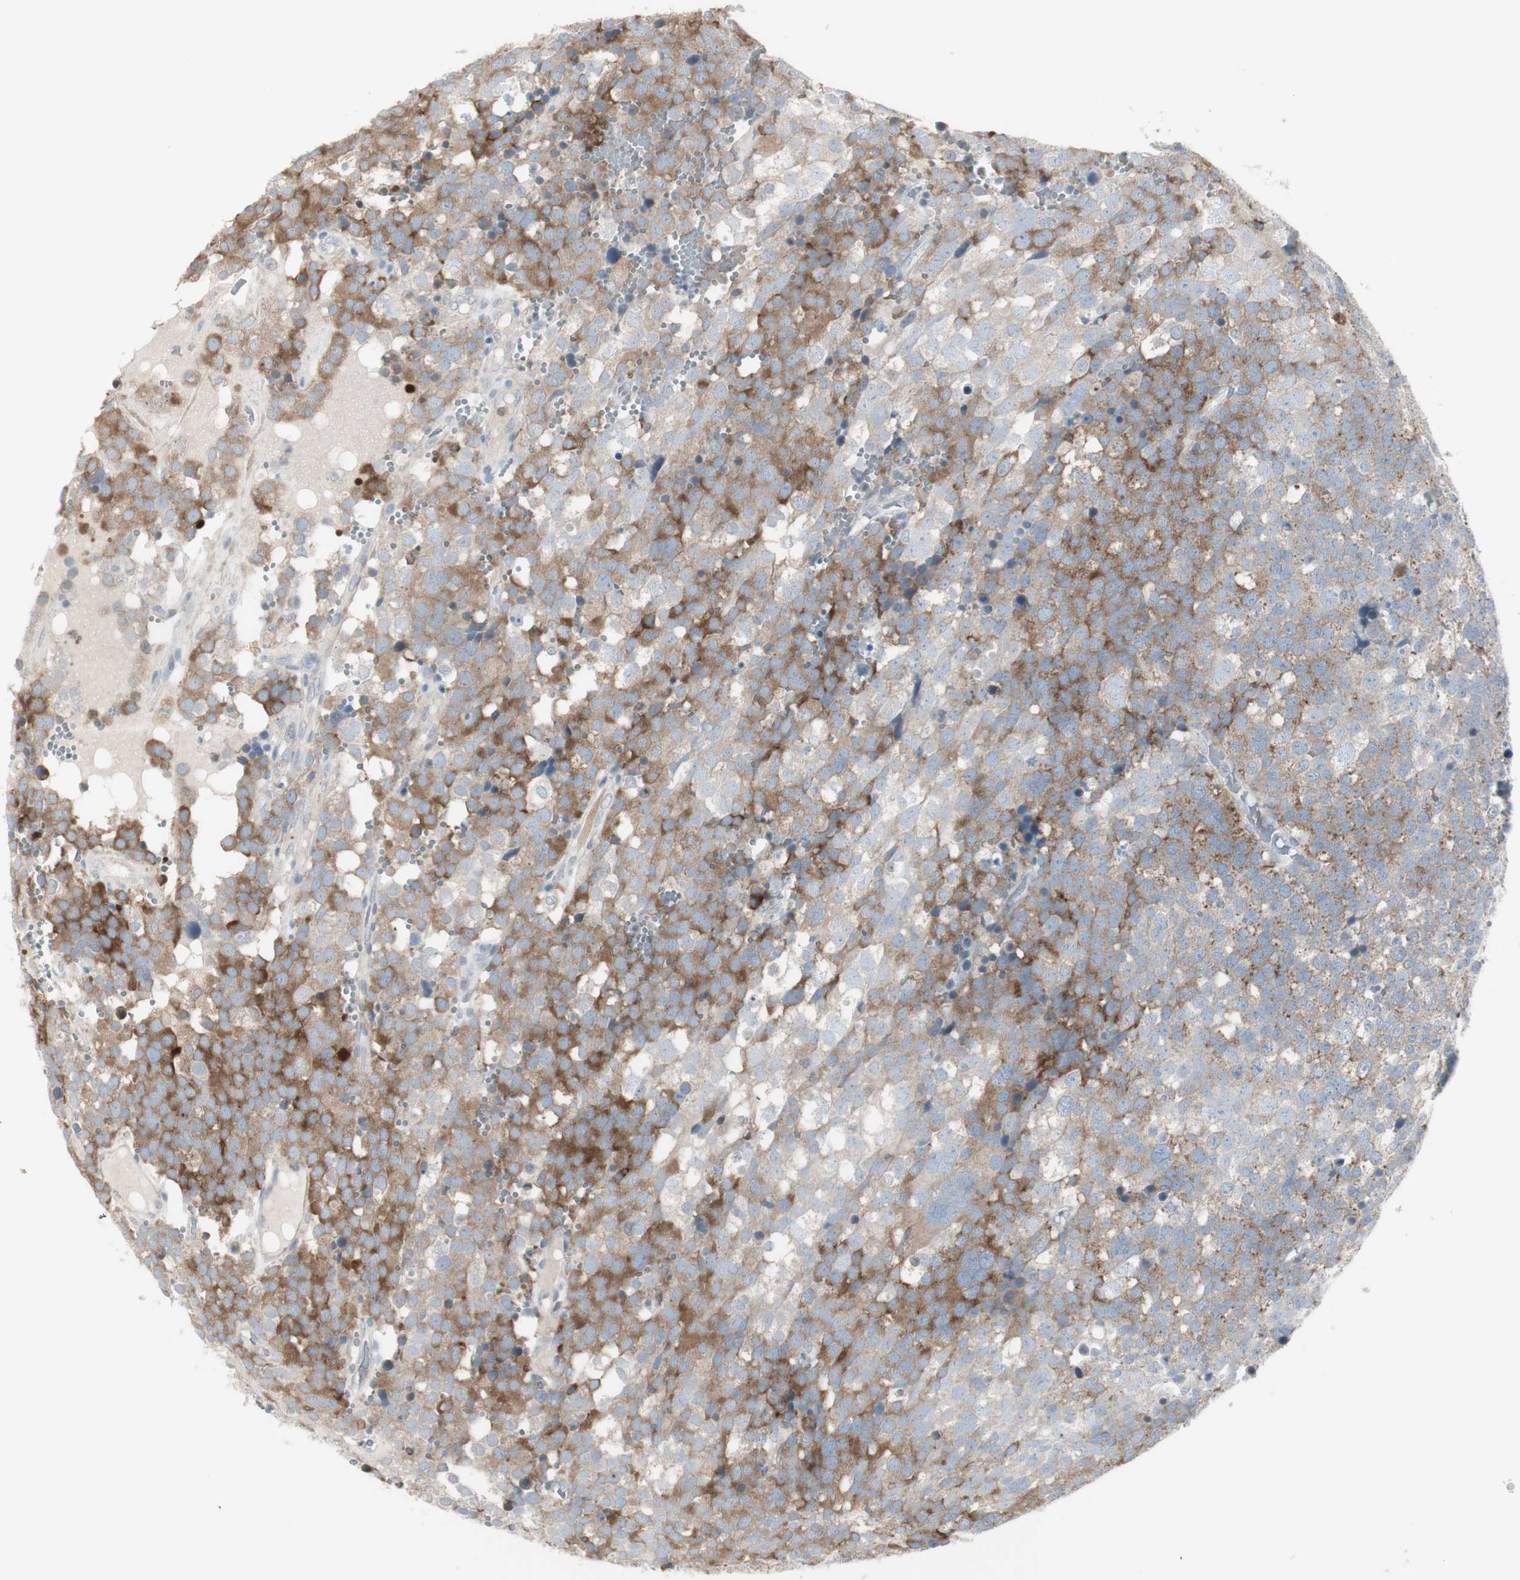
{"staining": {"intensity": "strong", "quantity": ">75%", "location": "cytoplasmic/membranous"}, "tissue": "testis cancer", "cell_type": "Tumor cells", "image_type": "cancer", "snomed": [{"axis": "morphology", "description": "Seminoma, NOS"}, {"axis": "topography", "description": "Testis"}], "caption": "Immunohistochemical staining of testis seminoma shows high levels of strong cytoplasmic/membranous positivity in approximately >75% of tumor cells.", "gene": "MAP4K4", "patient": {"sex": "male", "age": 71}}